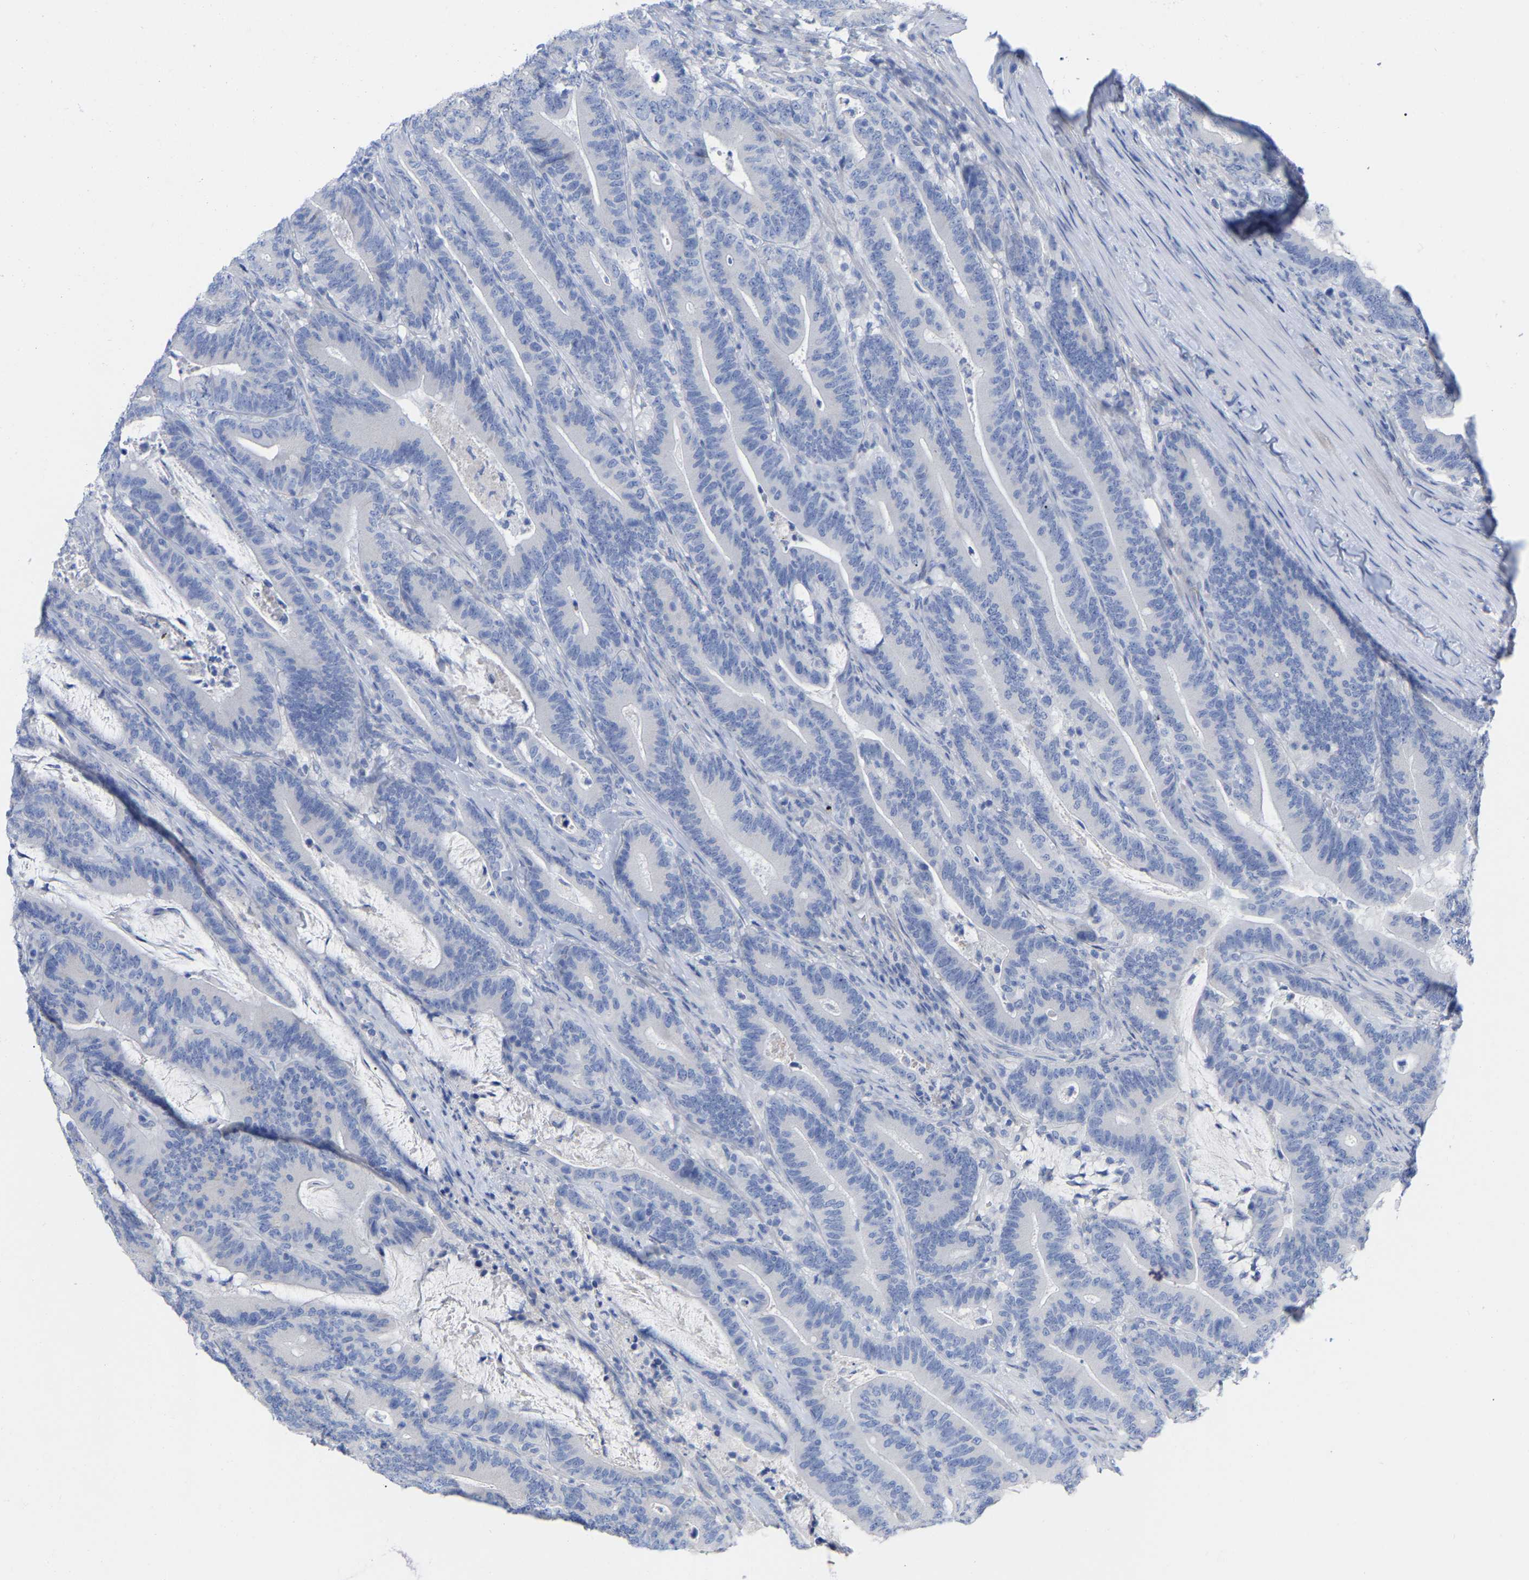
{"staining": {"intensity": "negative", "quantity": "none", "location": "none"}, "tissue": "colorectal cancer", "cell_type": "Tumor cells", "image_type": "cancer", "snomed": [{"axis": "morphology", "description": "Adenocarcinoma, NOS"}, {"axis": "topography", "description": "Colon"}], "caption": "Immunohistochemistry (IHC) histopathology image of human colorectal cancer (adenocarcinoma) stained for a protein (brown), which shows no expression in tumor cells.", "gene": "HAPLN1", "patient": {"sex": "female", "age": 66}}